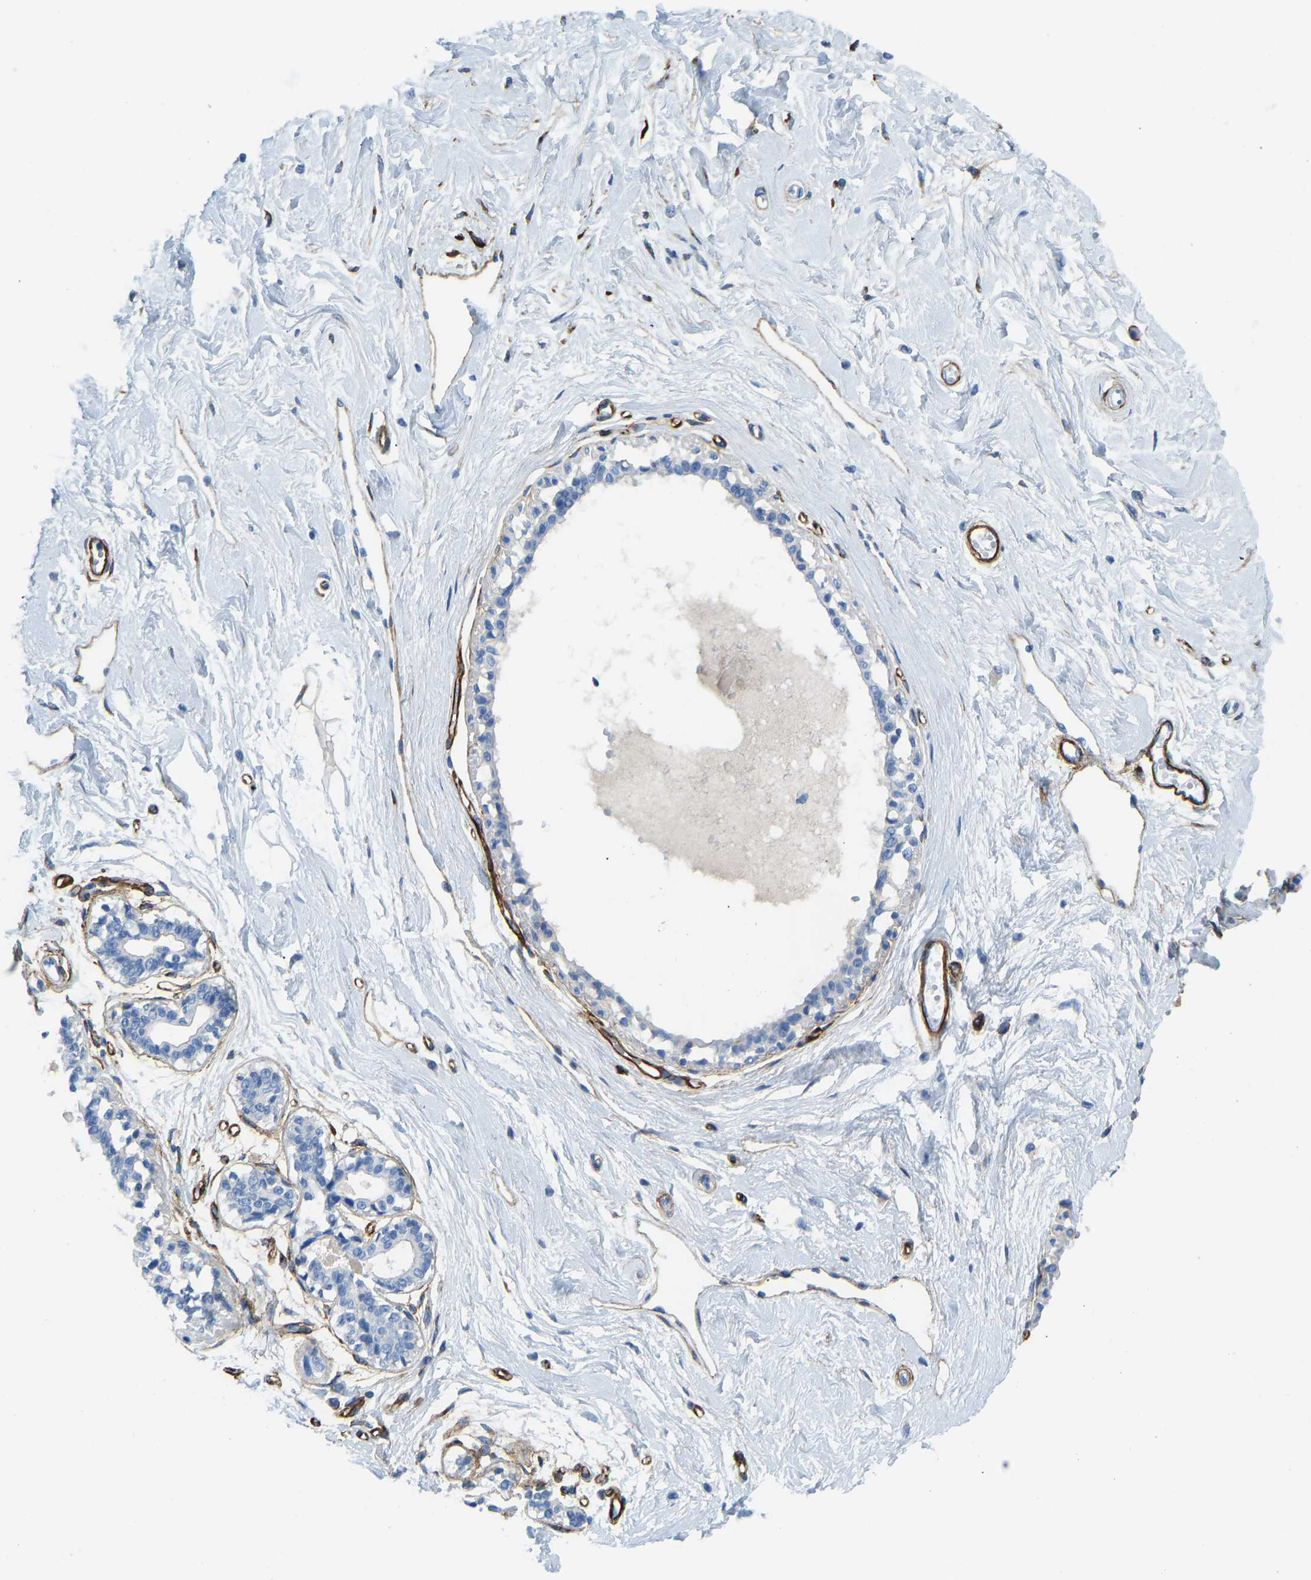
{"staining": {"intensity": "negative", "quantity": "none", "location": "none"}, "tissue": "breast", "cell_type": "Adipocytes", "image_type": "normal", "snomed": [{"axis": "morphology", "description": "Normal tissue, NOS"}, {"axis": "topography", "description": "Breast"}], "caption": "A histopathology image of breast stained for a protein shows no brown staining in adipocytes. (Brightfield microscopy of DAB (3,3'-diaminobenzidine) immunohistochemistry at high magnification).", "gene": "COL15A1", "patient": {"sex": "female", "age": 45}}